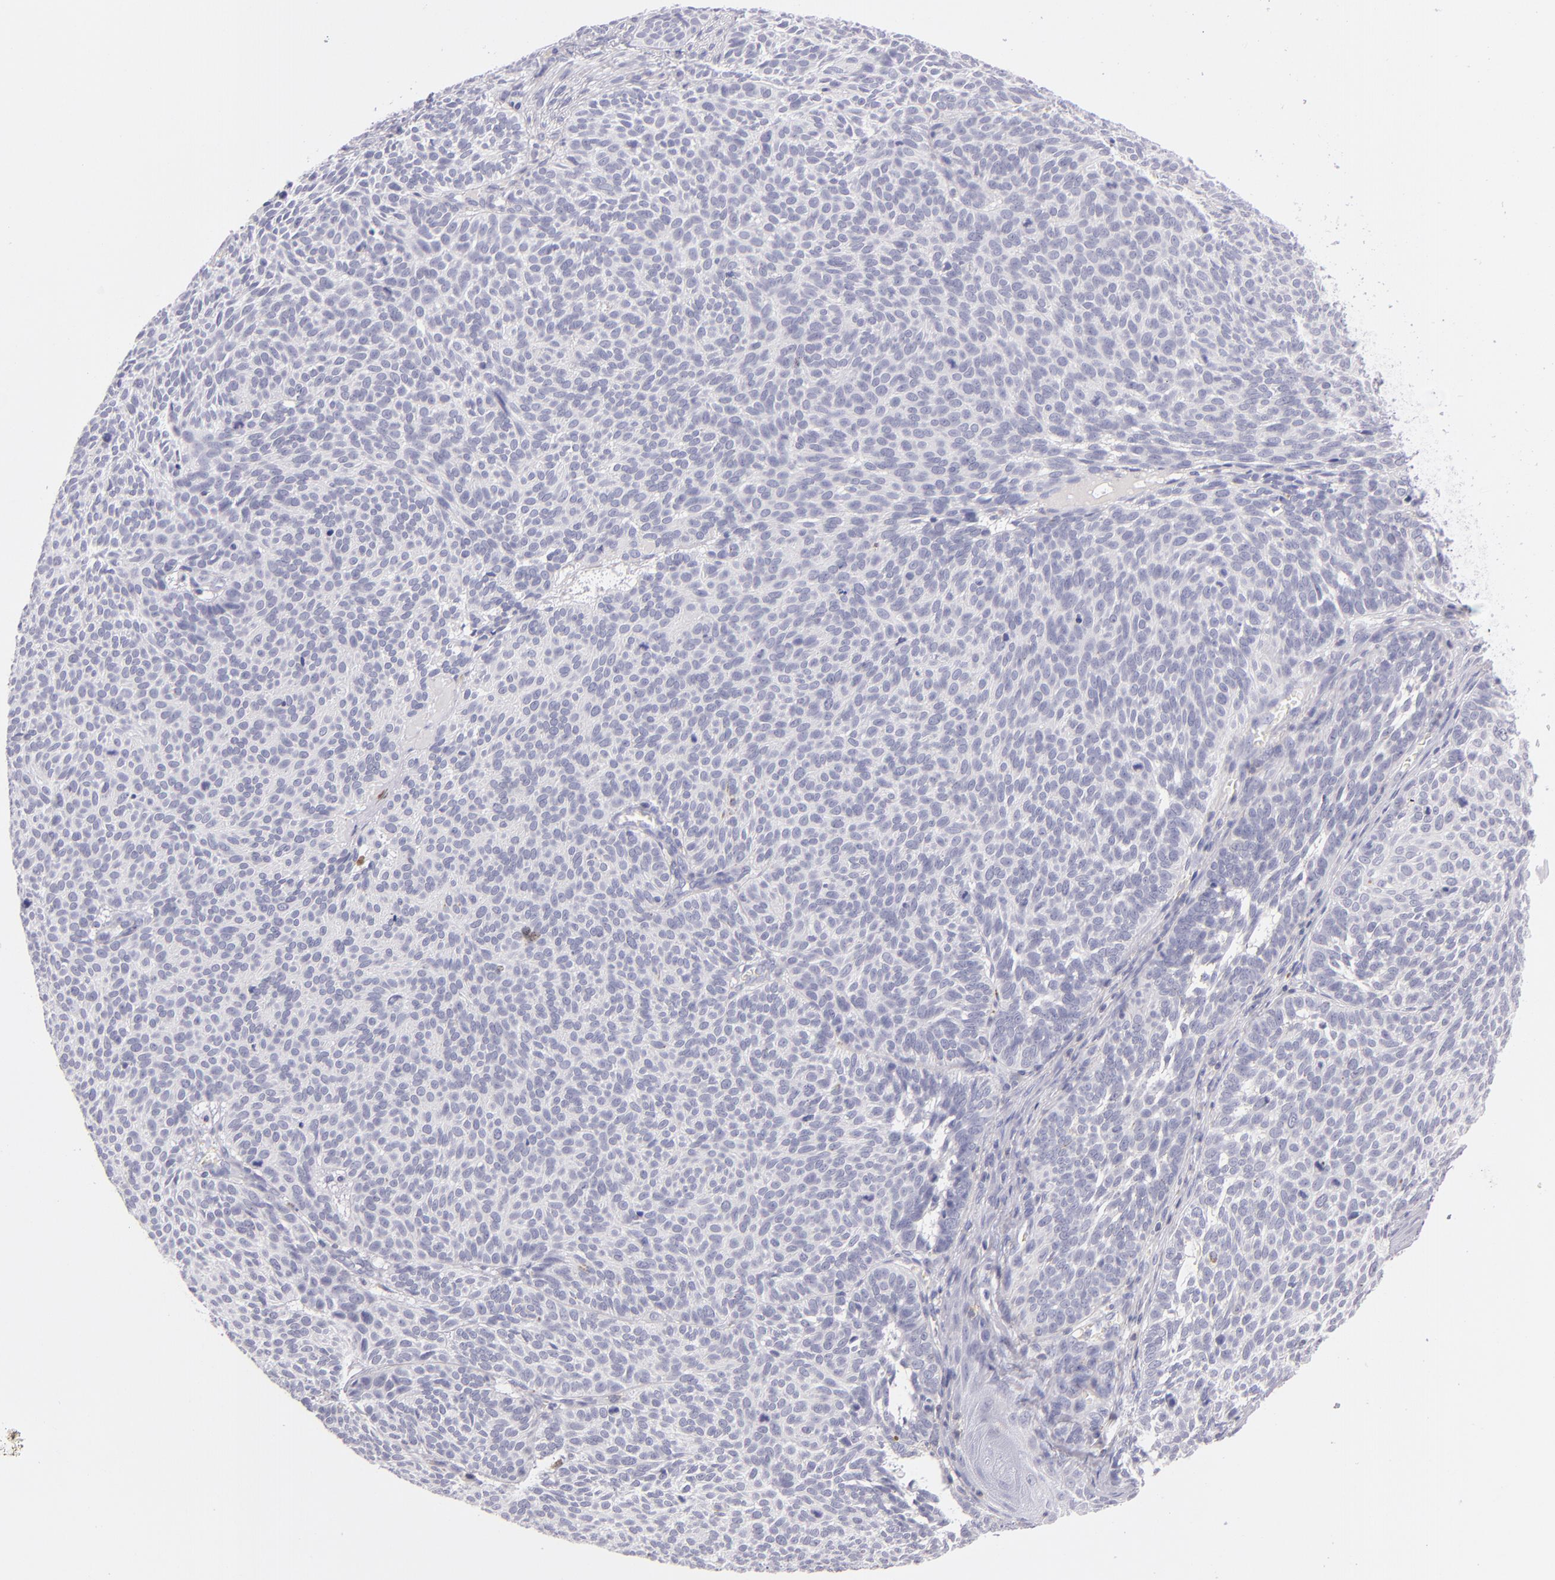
{"staining": {"intensity": "negative", "quantity": "none", "location": "none"}, "tissue": "skin cancer", "cell_type": "Tumor cells", "image_type": "cancer", "snomed": [{"axis": "morphology", "description": "Basal cell carcinoma"}, {"axis": "topography", "description": "Skin"}], "caption": "Tumor cells show no significant staining in skin cancer.", "gene": "CD48", "patient": {"sex": "male", "age": 63}}